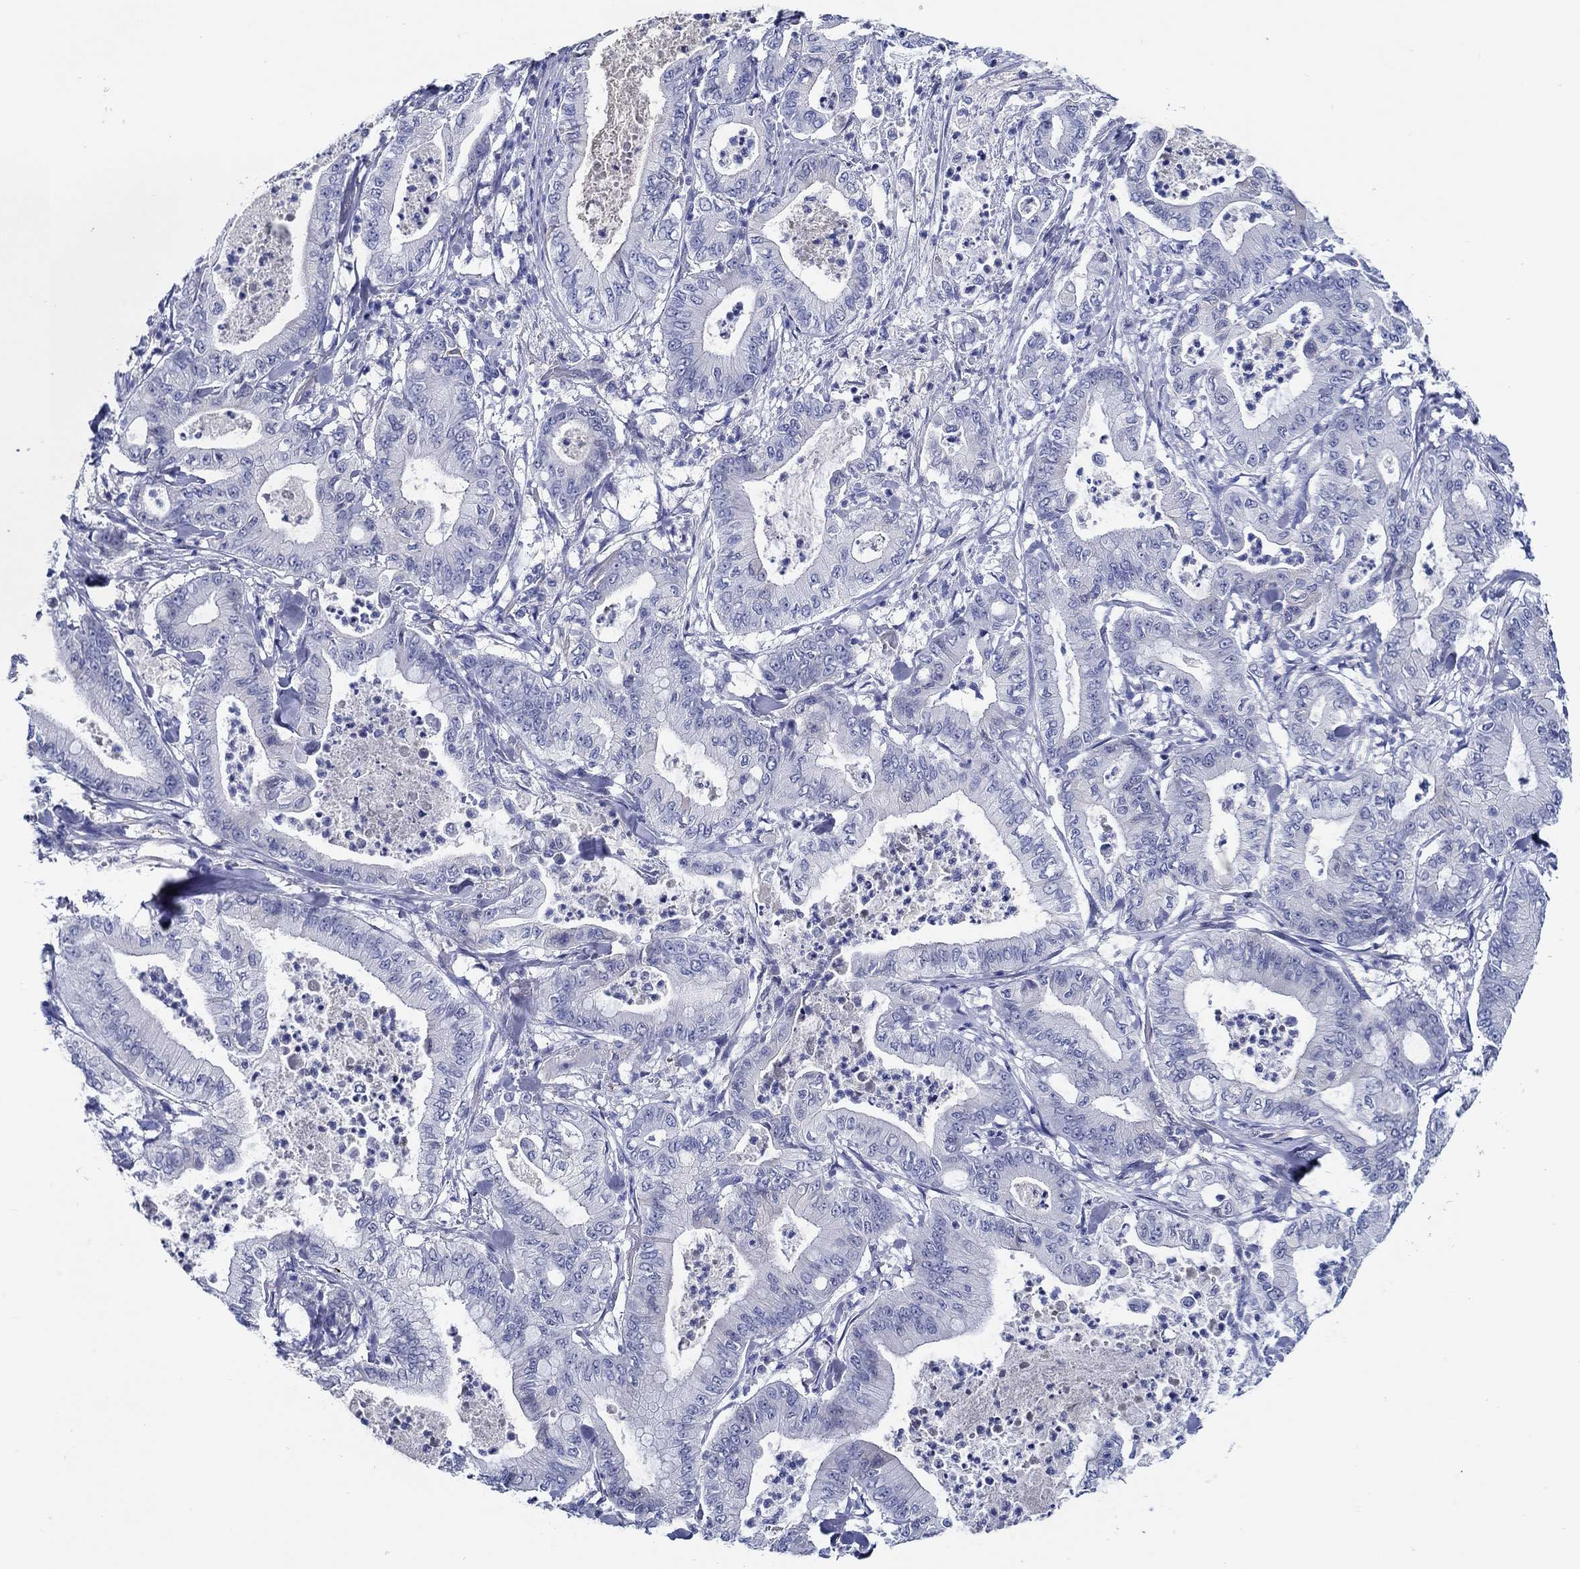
{"staining": {"intensity": "negative", "quantity": "none", "location": "none"}, "tissue": "pancreatic cancer", "cell_type": "Tumor cells", "image_type": "cancer", "snomed": [{"axis": "morphology", "description": "Adenocarcinoma, NOS"}, {"axis": "topography", "description": "Pancreas"}], "caption": "Pancreatic cancer (adenocarcinoma) stained for a protein using immunohistochemistry (IHC) reveals no staining tumor cells.", "gene": "MC2R", "patient": {"sex": "male", "age": 71}}